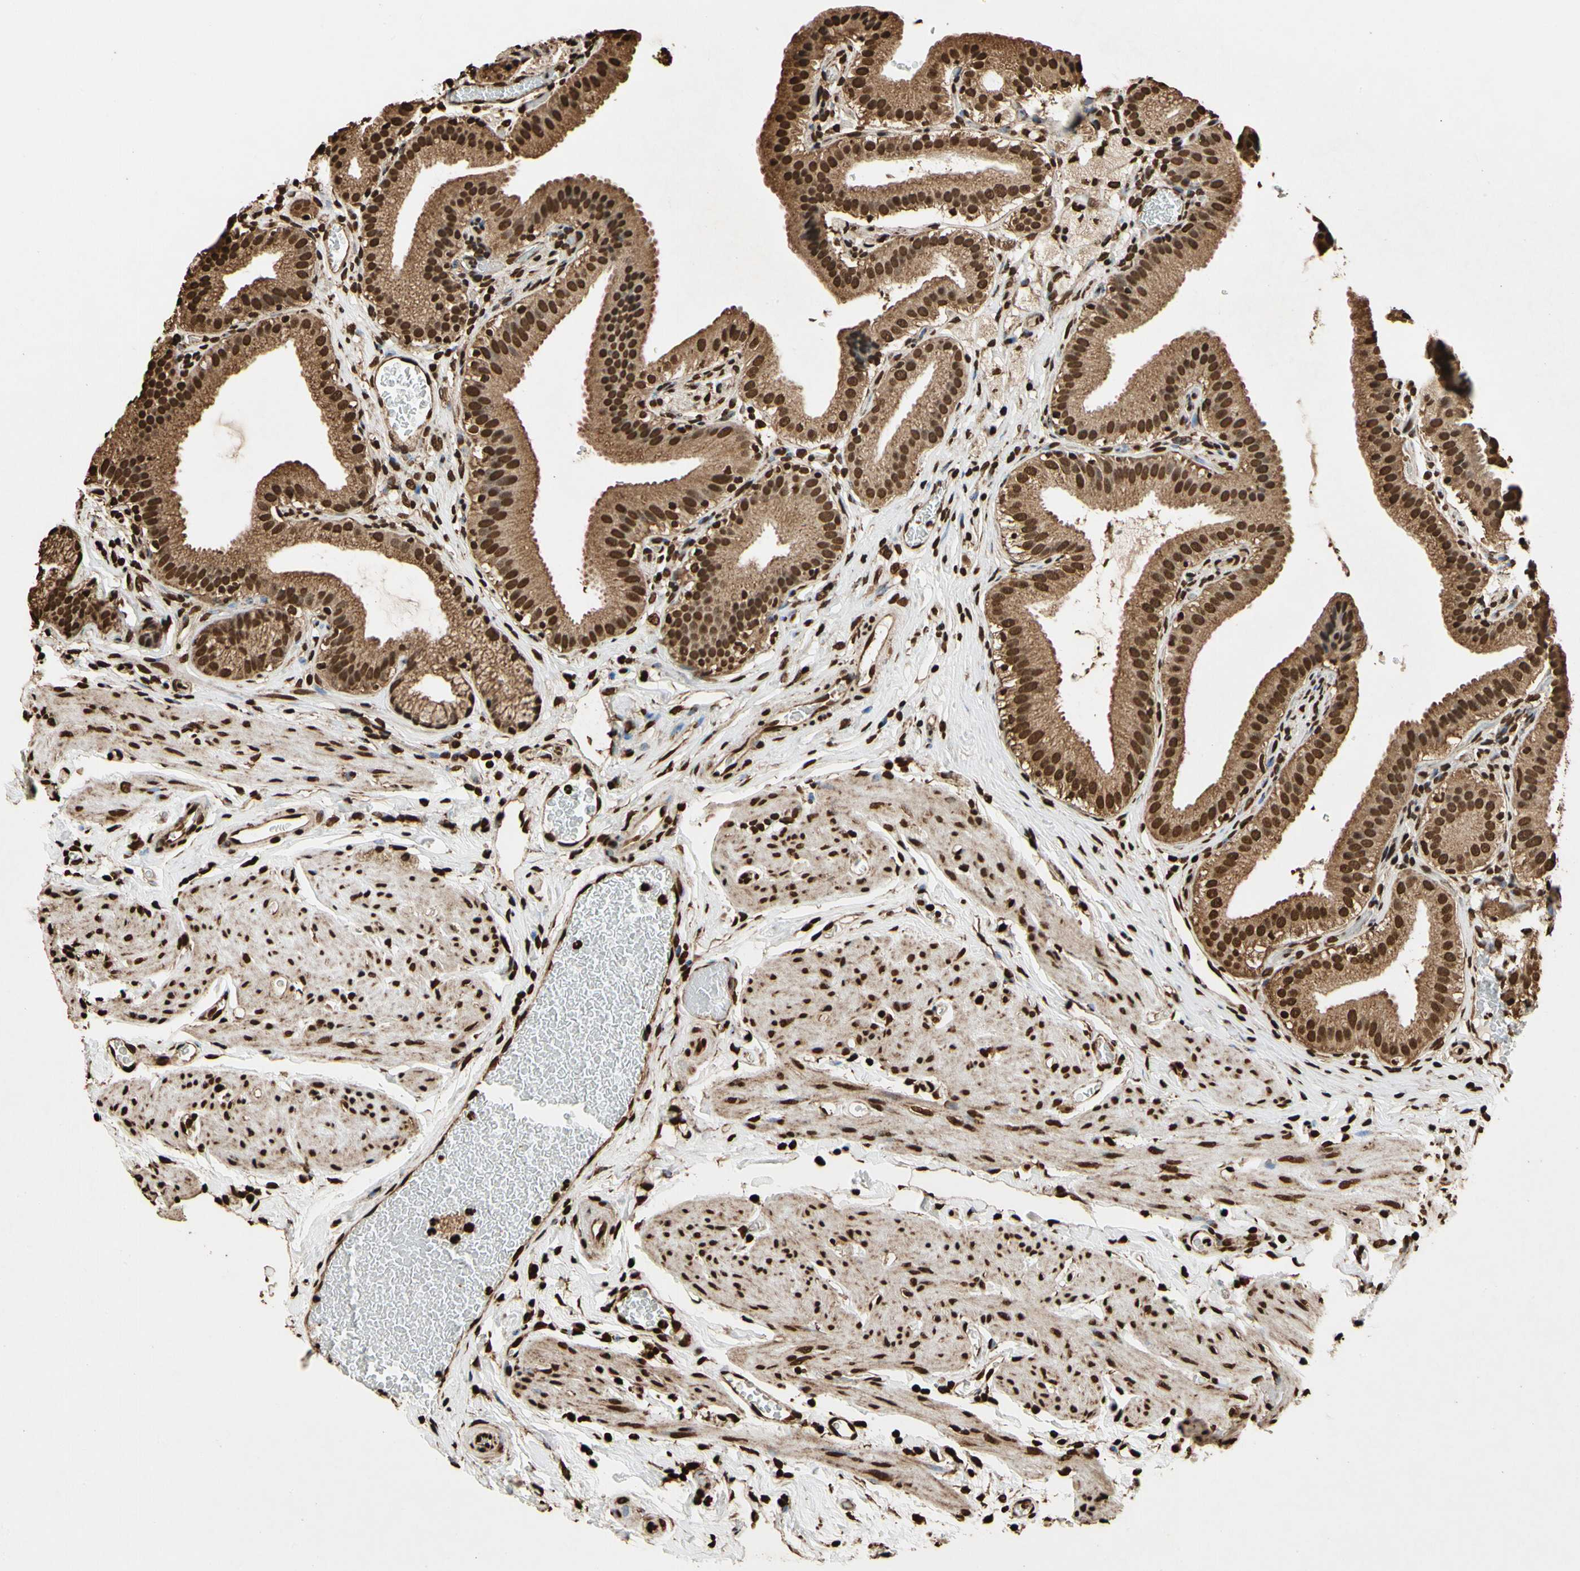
{"staining": {"intensity": "strong", "quantity": ">75%", "location": "cytoplasmic/membranous,nuclear"}, "tissue": "gallbladder", "cell_type": "Glandular cells", "image_type": "normal", "snomed": [{"axis": "morphology", "description": "Normal tissue, NOS"}, {"axis": "topography", "description": "Gallbladder"}], "caption": "Brown immunohistochemical staining in benign gallbladder shows strong cytoplasmic/membranous,nuclear positivity in about >75% of glandular cells. The protein is stained brown, and the nuclei are stained in blue (DAB IHC with brightfield microscopy, high magnification).", "gene": "HNRNPK", "patient": {"sex": "male", "age": 54}}